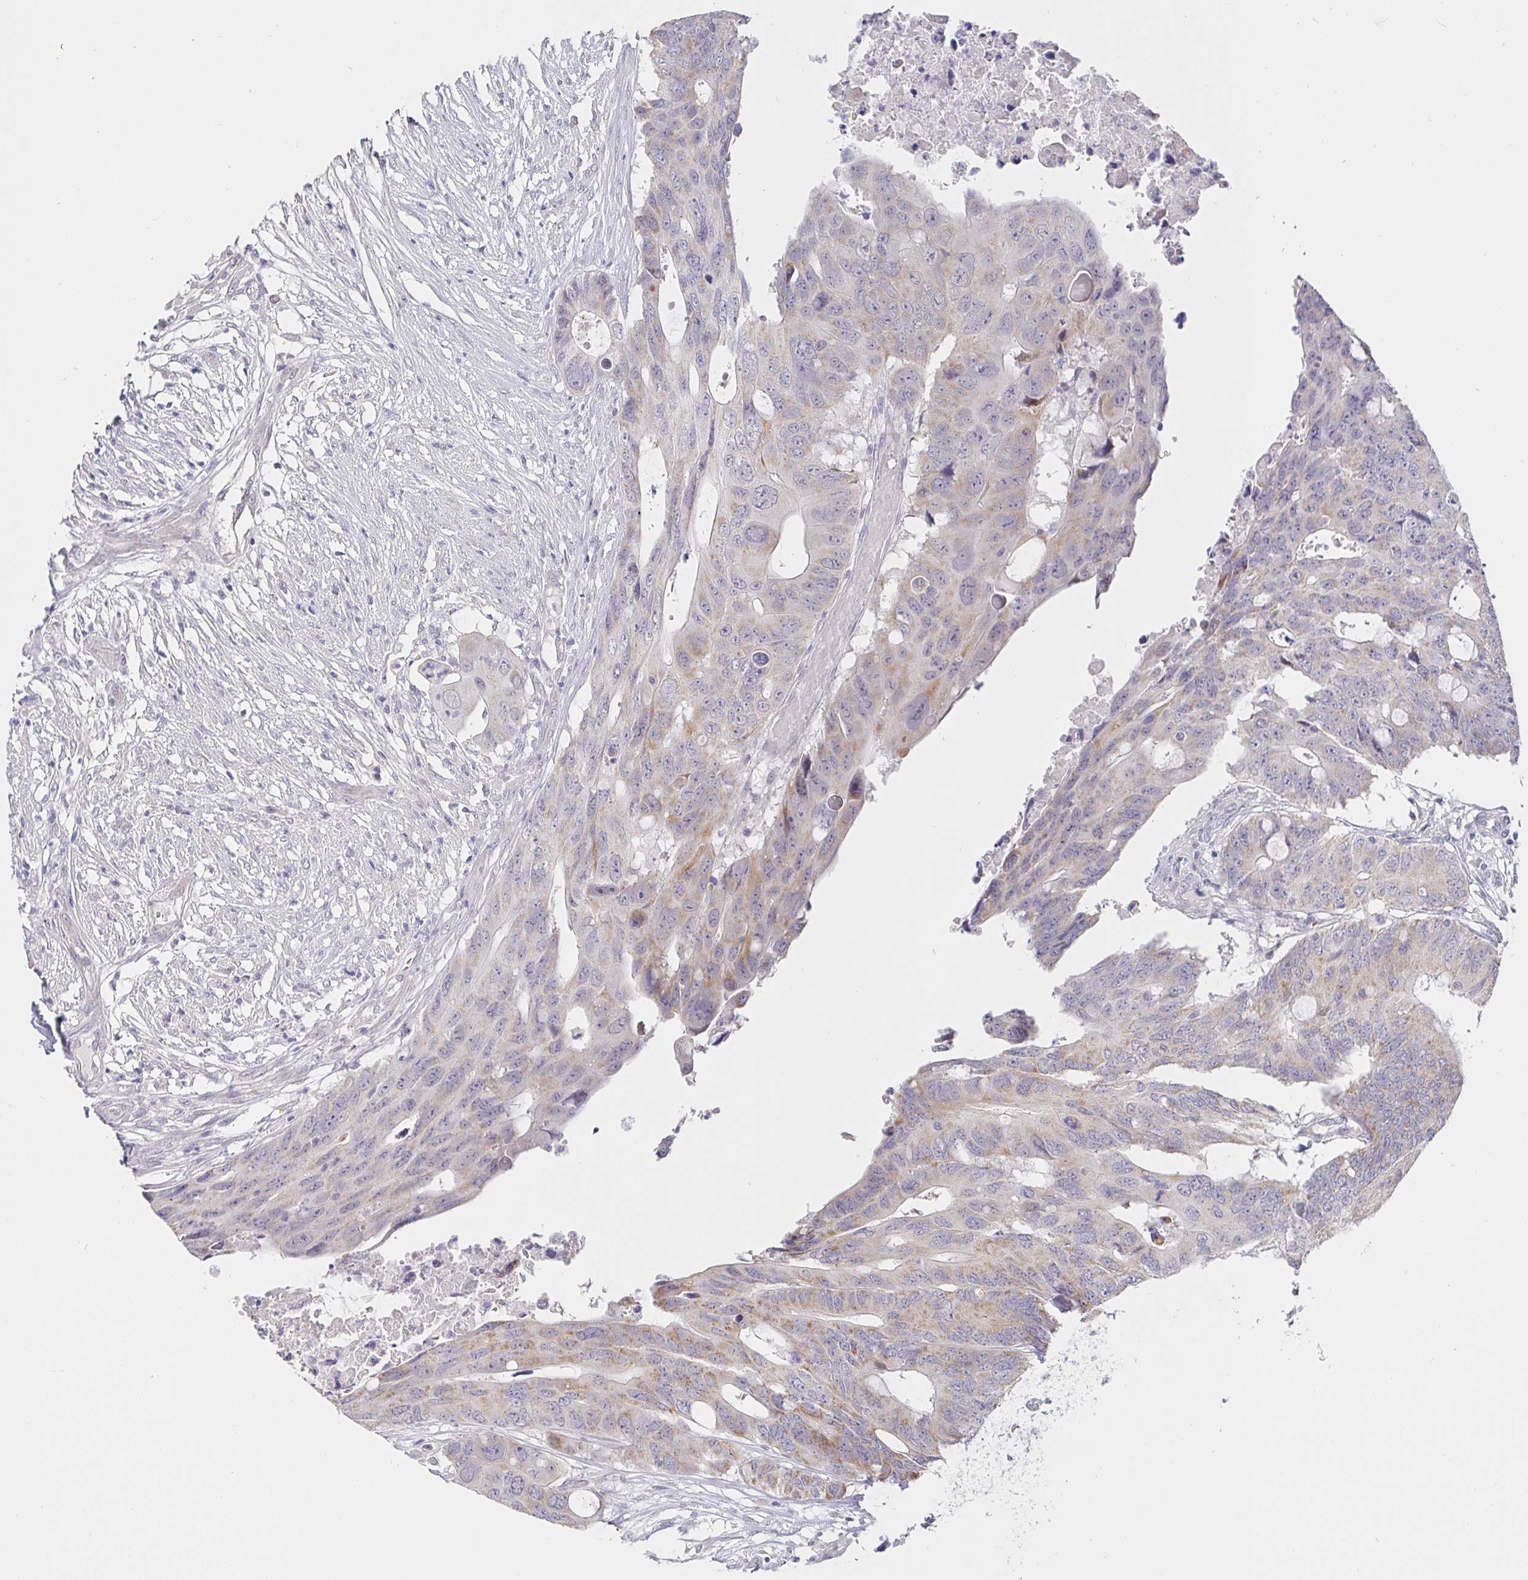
{"staining": {"intensity": "weak", "quantity": "25%-75%", "location": "cytoplasmic/membranous"}, "tissue": "colorectal cancer", "cell_type": "Tumor cells", "image_type": "cancer", "snomed": [{"axis": "morphology", "description": "Adenocarcinoma, NOS"}, {"axis": "topography", "description": "Colon"}], "caption": "IHC (DAB) staining of adenocarcinoma (colorectal) demonstrates weak cytoplasmic/membranous protein staining in approximately 25%-75% of tumor cells.", "gene": "CIT", "patient": {"sex": "male", "age": 71}}